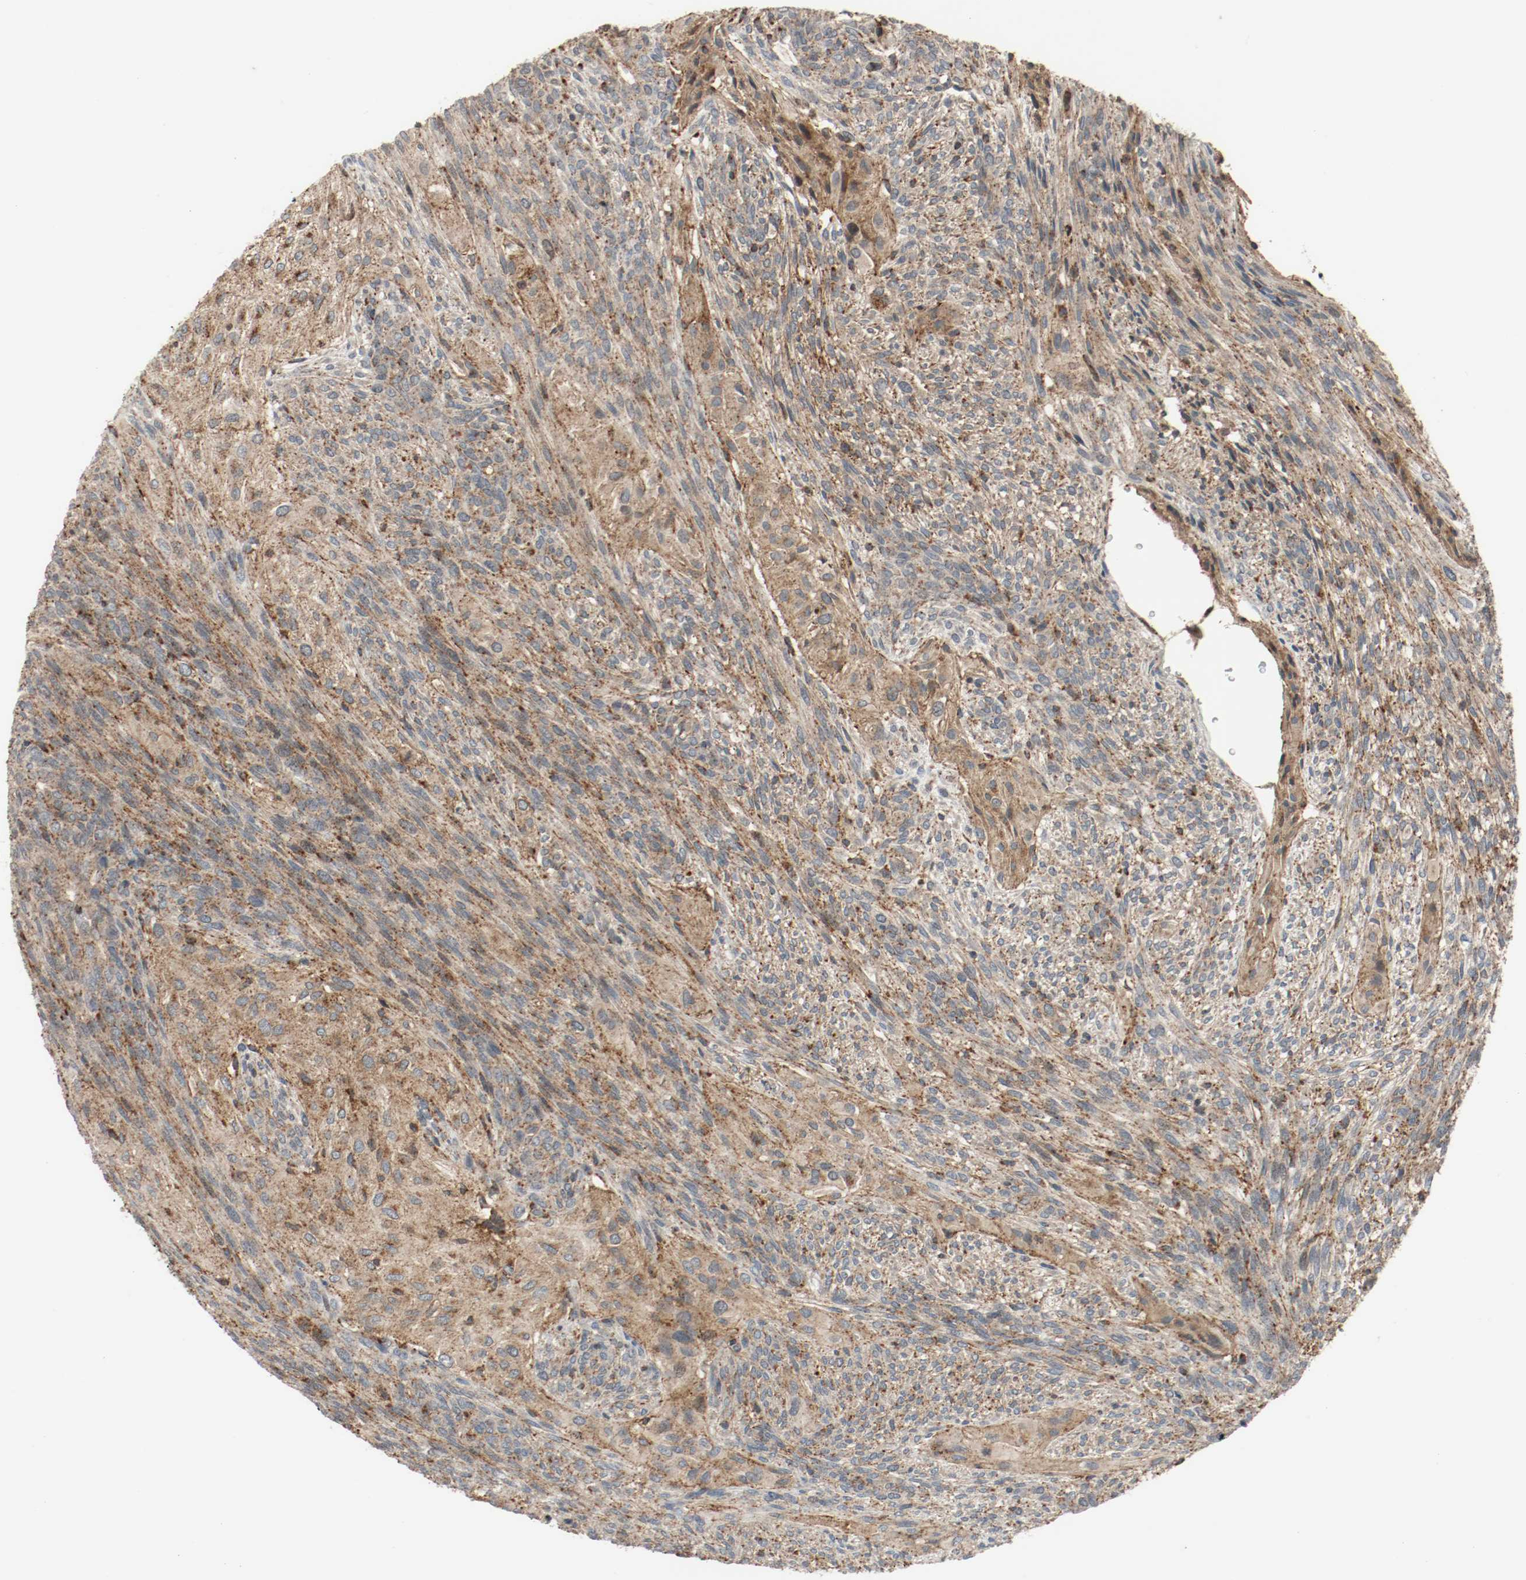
{"staining": {"intensity": "moderate", "quantity": ">75%", "location": "cytoplasmic/membranous"}, "tissue": "glioma", "cell_type": "Tumor cells", "image_type": "cancer", "snomed": [{"axis": "morphology", "description": "Glioma, malignant, High grade"}, {"axis": "topography", "description": "Cerebral cortex"}], "caption": "Human malignant glioma (high-grade) stained with a protein marker reveals moderate staining in tumor cells.", "gene": "LAMP2", "patient": {"sex": "female", "age": 55}}